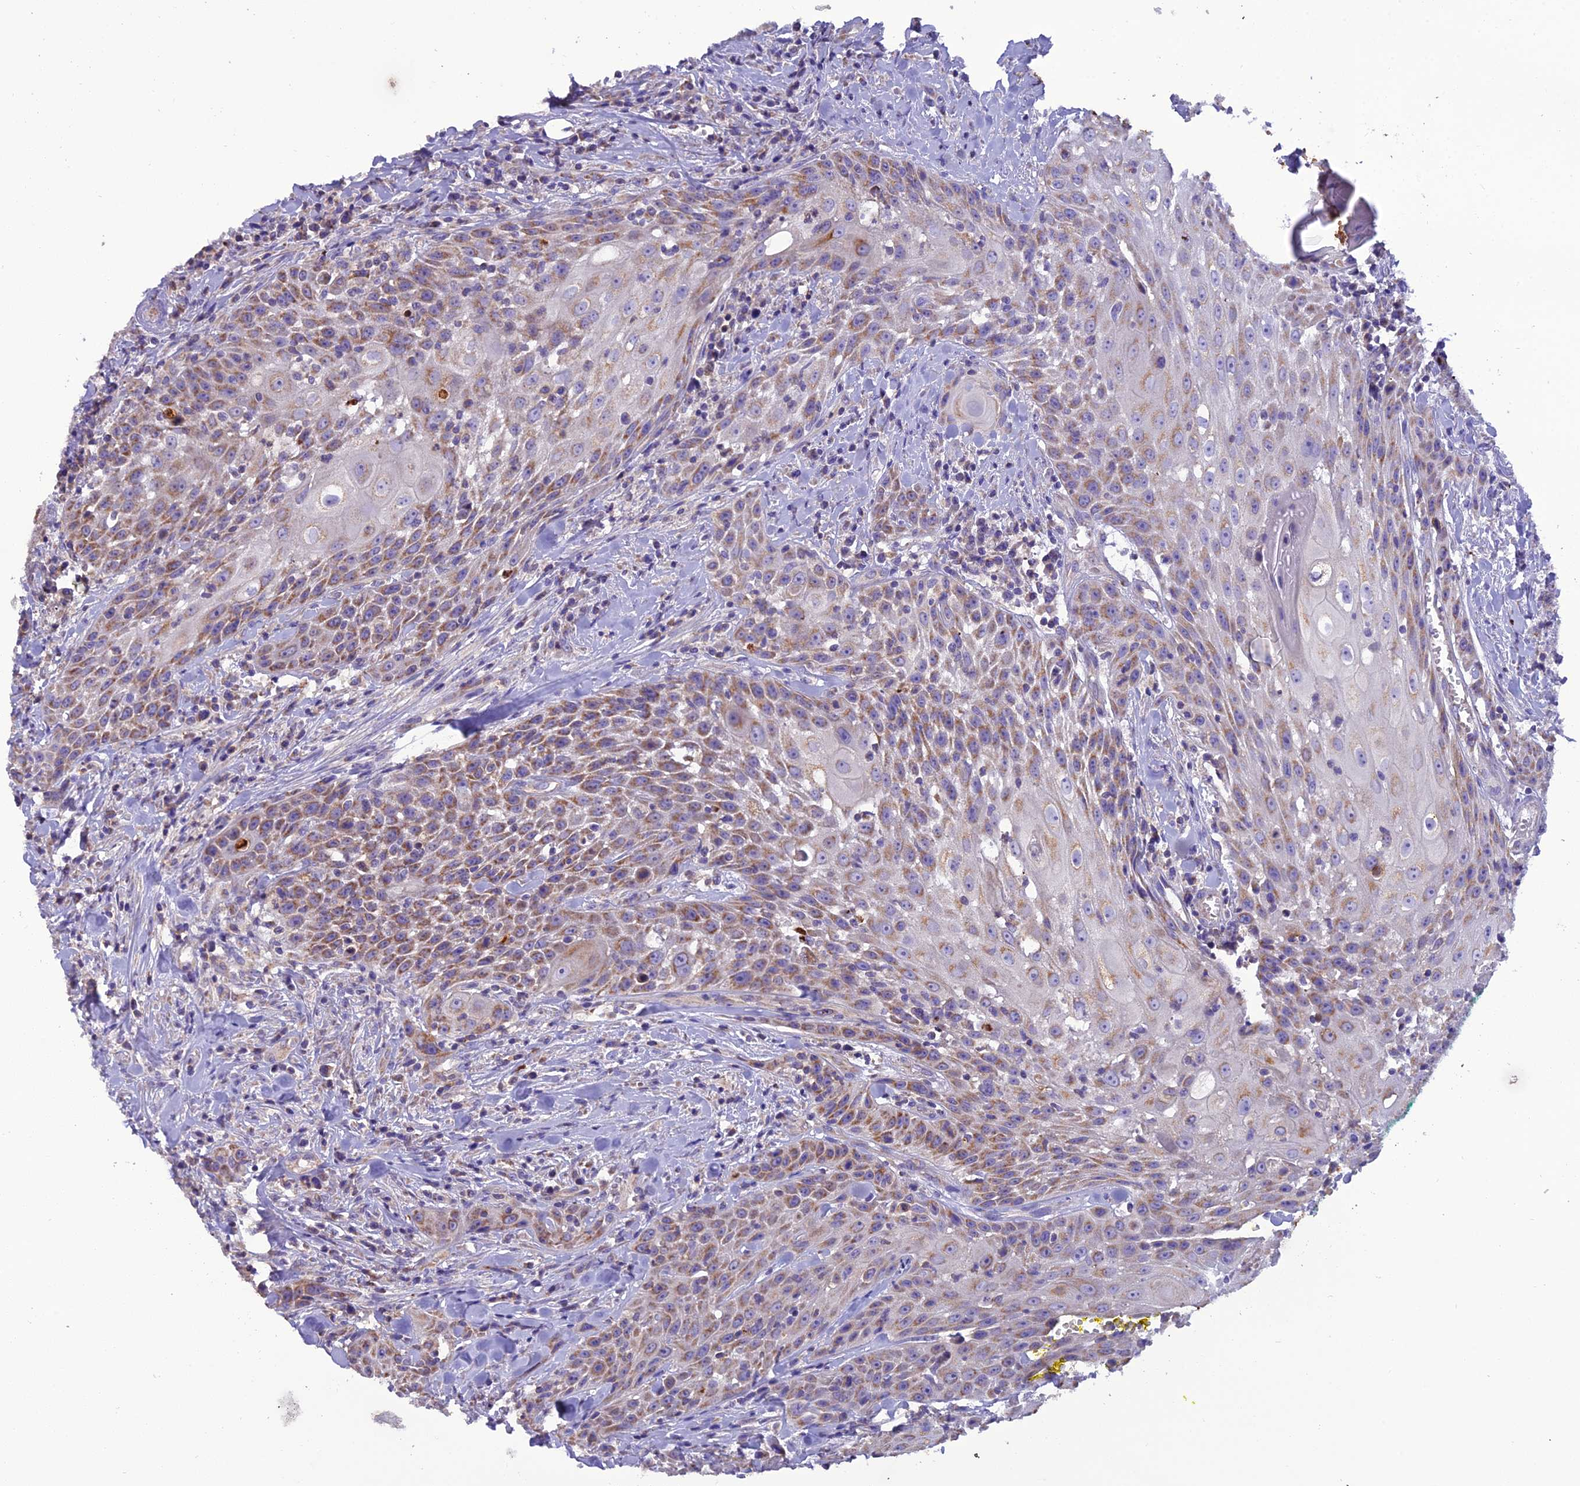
{"staining": {"intensity": "moderate", "quantity": ">75%", "location": "cytoplasmic/membranous"}, "tissue": "head and neck cancer", "cell_type": "Tumor cells", "image_type": "cancer", "snomed": [{"axis": "morphology", "description": "Squamous cell carcinoma, NOS"}, {"axis": "topography", "description": "Oral tissue"}, {"axis": "topography", "description": "Head-Neck"}], "caption": "A medium amount of moderate cytoplasmic/membranous positivity is present in approximately >75% of tumor cells in head and neck squamous cell carcinoma tissue. (brown staining indicates protein expression, while blue staining denotes nuclei).", "gene": "GPD1", "patient": {"sex": "female", "age": 82}}